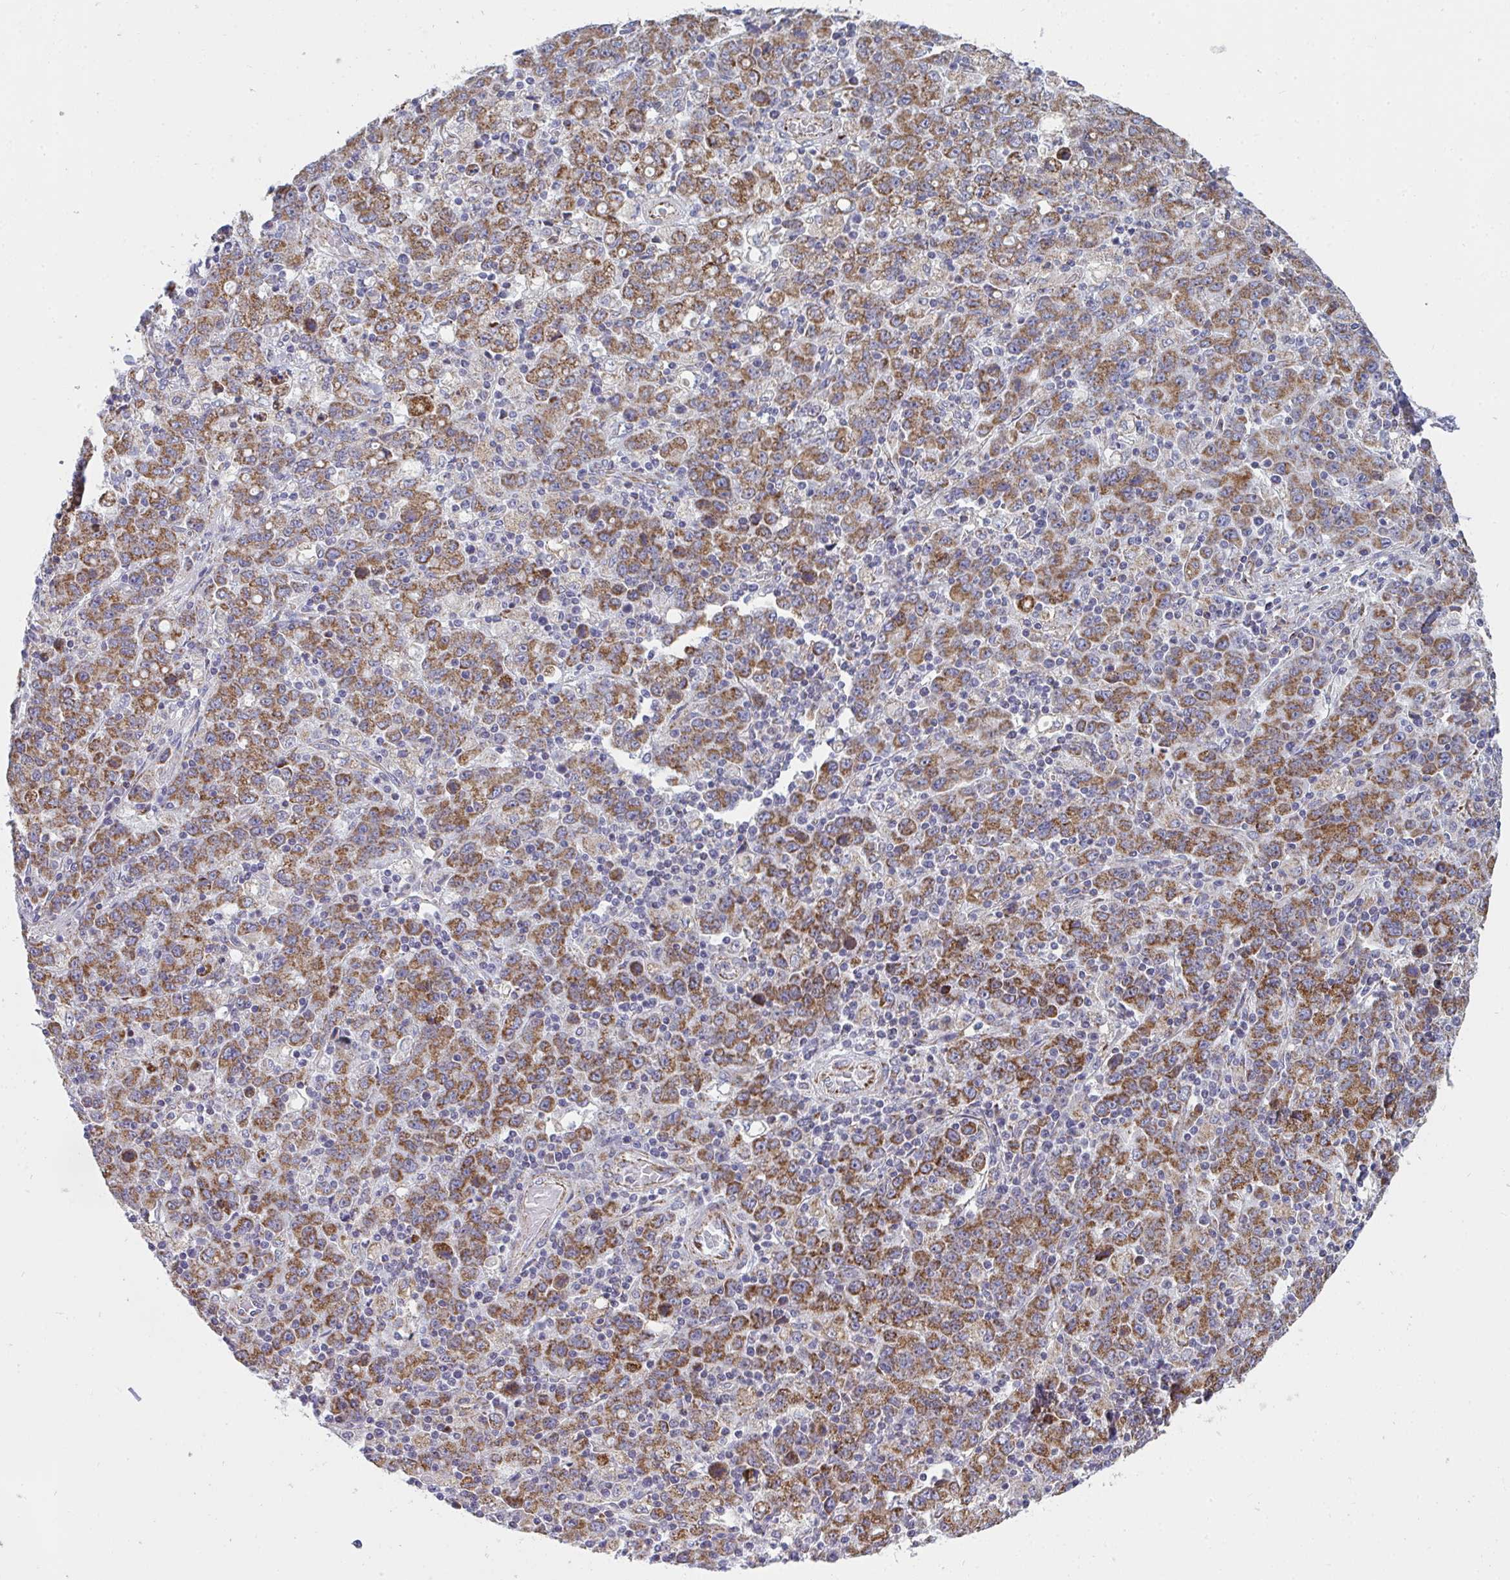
{"staining": {"intensity": "moderate", "quantity": ">75%", "location": "cytoplasmic/membranous"}, "tissue": "stomach cancer", "cell_type": "Tumor cells", "image_type": "cancer", "snomed": [{"axis": "morphology", "description": "Adenocarcinoma, NOS"}, {"axis": "topography", "description": "Stomach, upper"}], "caption": "Tumor cells show medium levels of moderate cytoplasmic/membranous expression in about >75% of cells in human stomach cancer (adenocarcinoma).", "gene": "FAHD1", "patient": {"sex": "male", "age": 69}}